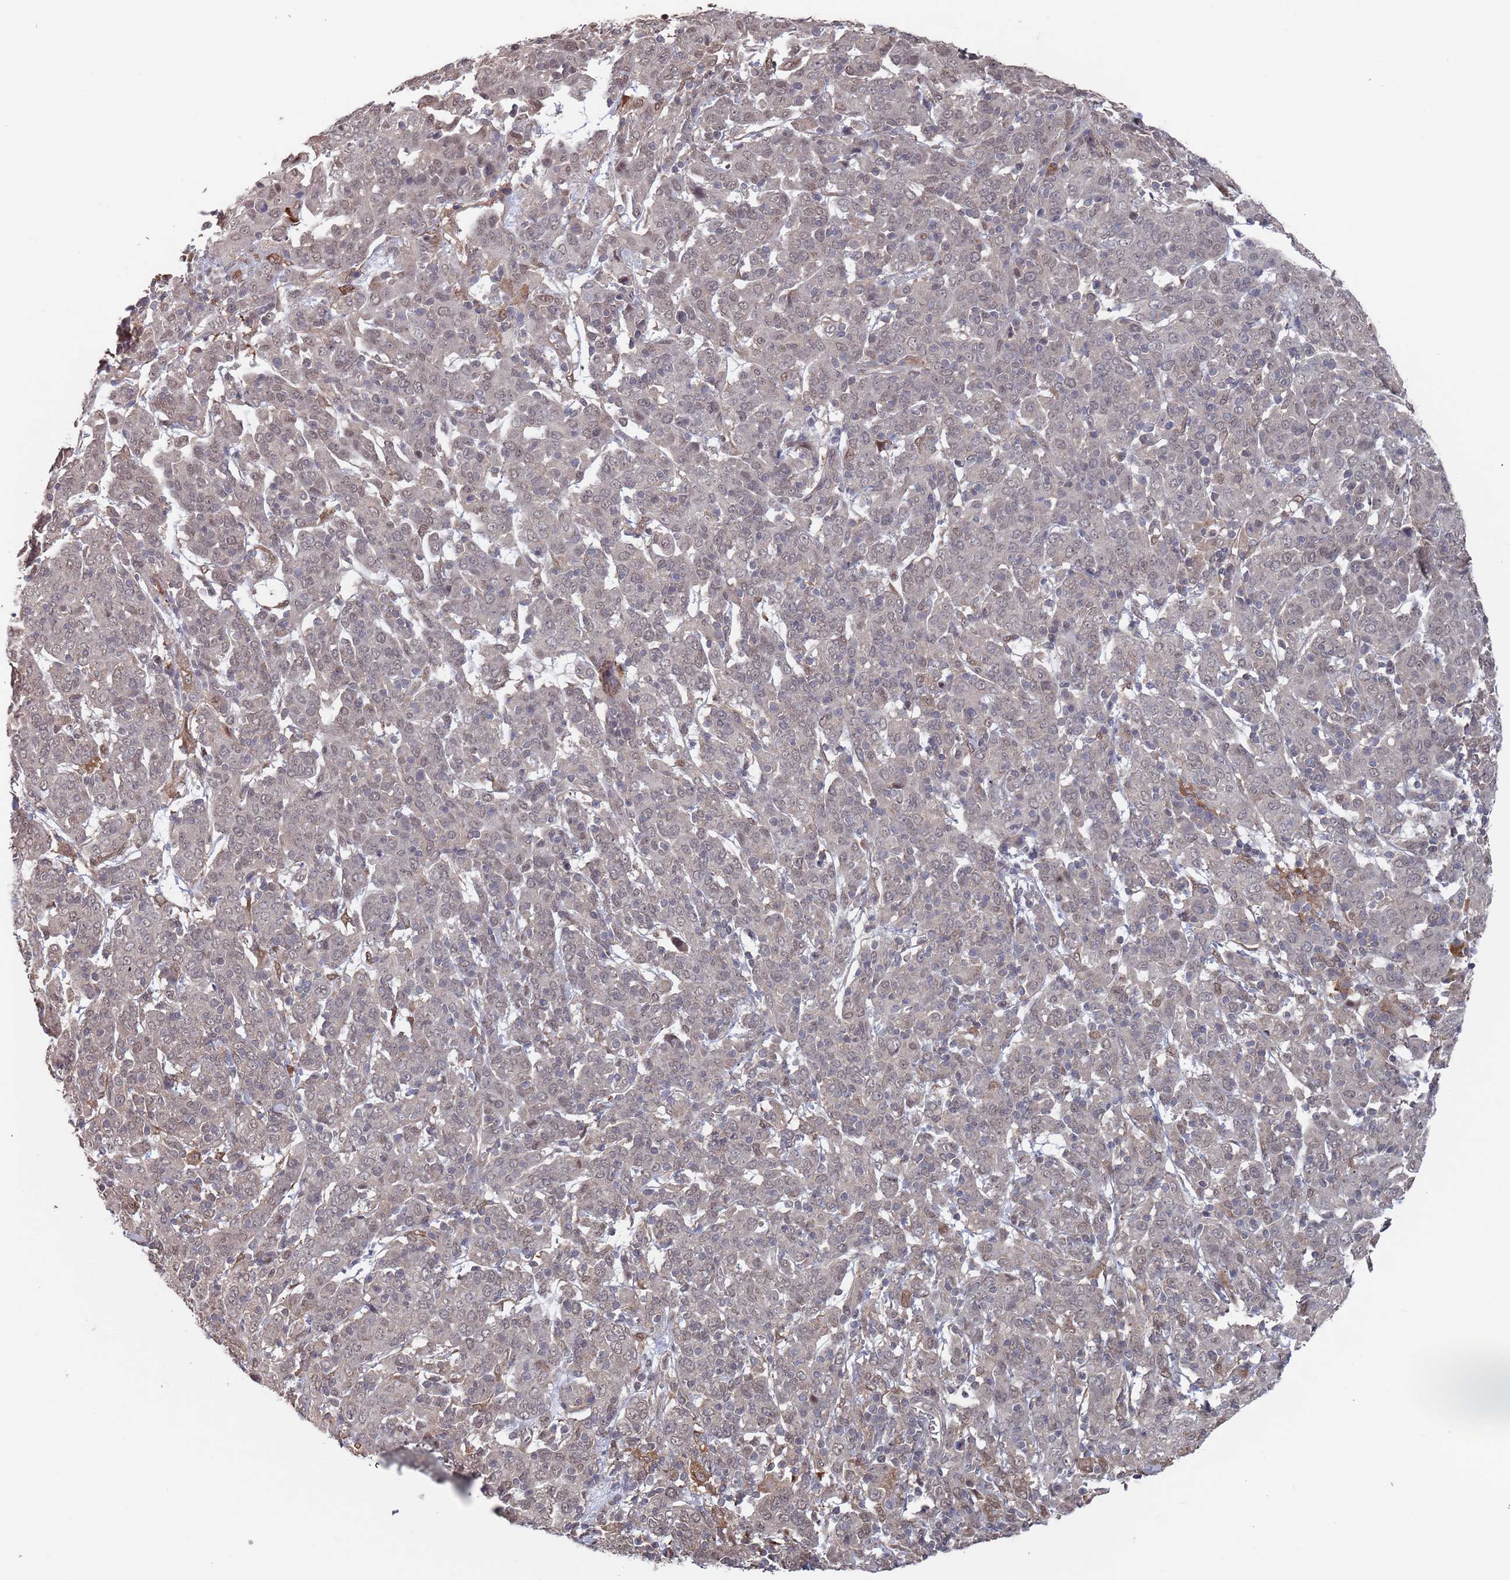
{"staining": {"intensity": "weak", "quantity": "25%-75%", "location": "nuclear"}, "tissue": "cervical cancer", "cell_type": "Tumor cells", "image_type": "cancer", "snomed": [{"axis": "morphology", "description": "Squamous cell carcinoma, NOS"}, {"axis": "topography", "description": "Cervix"}], "caption": "Protein staining of cervical squamous cell carcinoma tissue displays weak nuclear positivity in about 25%-75% of tumor cells.", "gene": "DGKD", "patient": {"sex": "female", "age": 67}}